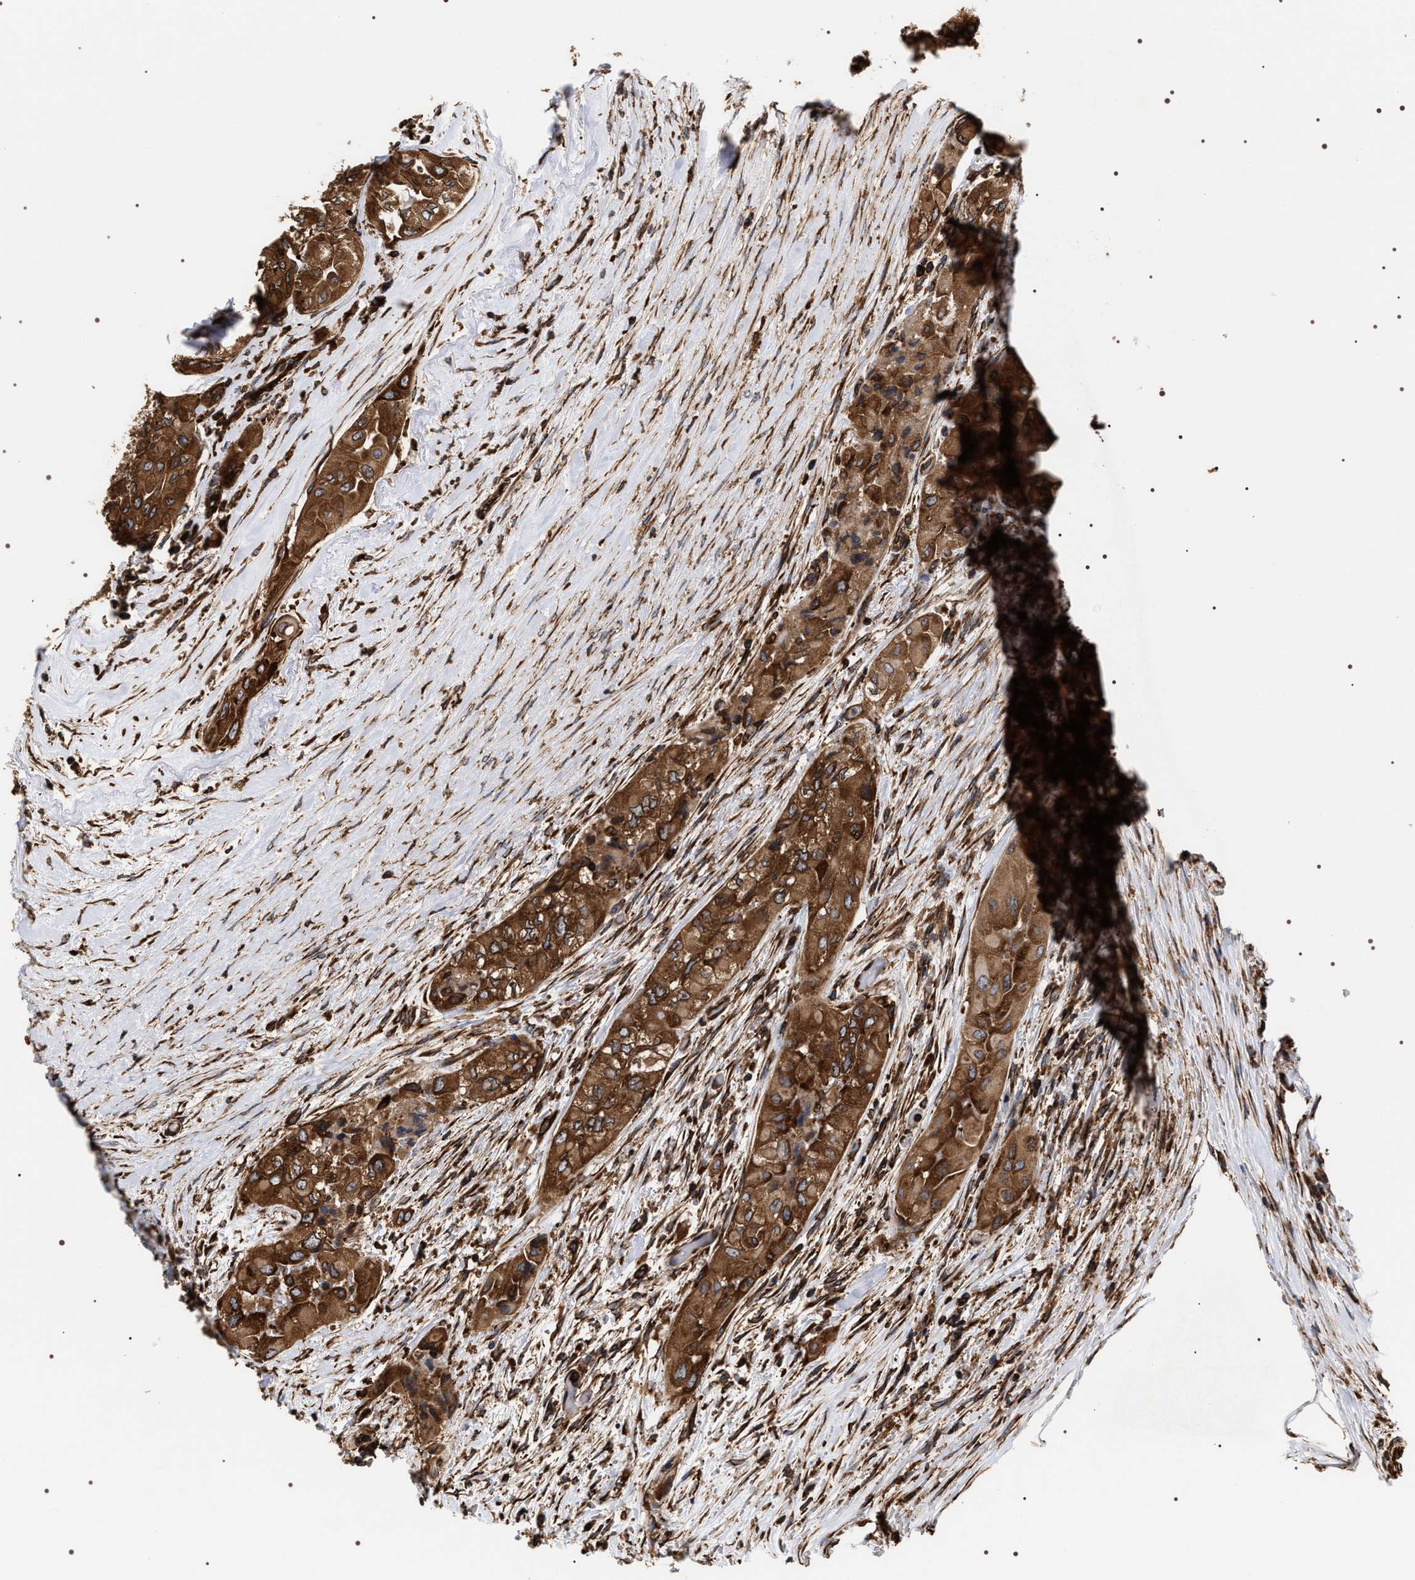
{"staining": {"intensity": "strong", "quantity": ">75%", "location": "cytoplasmic/membranous"}, "tissue": "thyroid cancer", "cell_type": "Tumor cells", "image_type": "cancer", "snomed": [{"axis": "morphology", "description": "Papillary adenocarcinoma, NOS"}, {"axis": "topography", "description": "Thyroid gland"}], "caption": "This photomicrograph displays immunohistochemistry (IHC) staining of human thyroid cancer (papillary adenocarcinoma), with high strong cytoplasmic/membranous positivity in approximately >75% of tumor cells.", "gene": "SERBP1", "patient": {"sex": "female", "age": 59}}